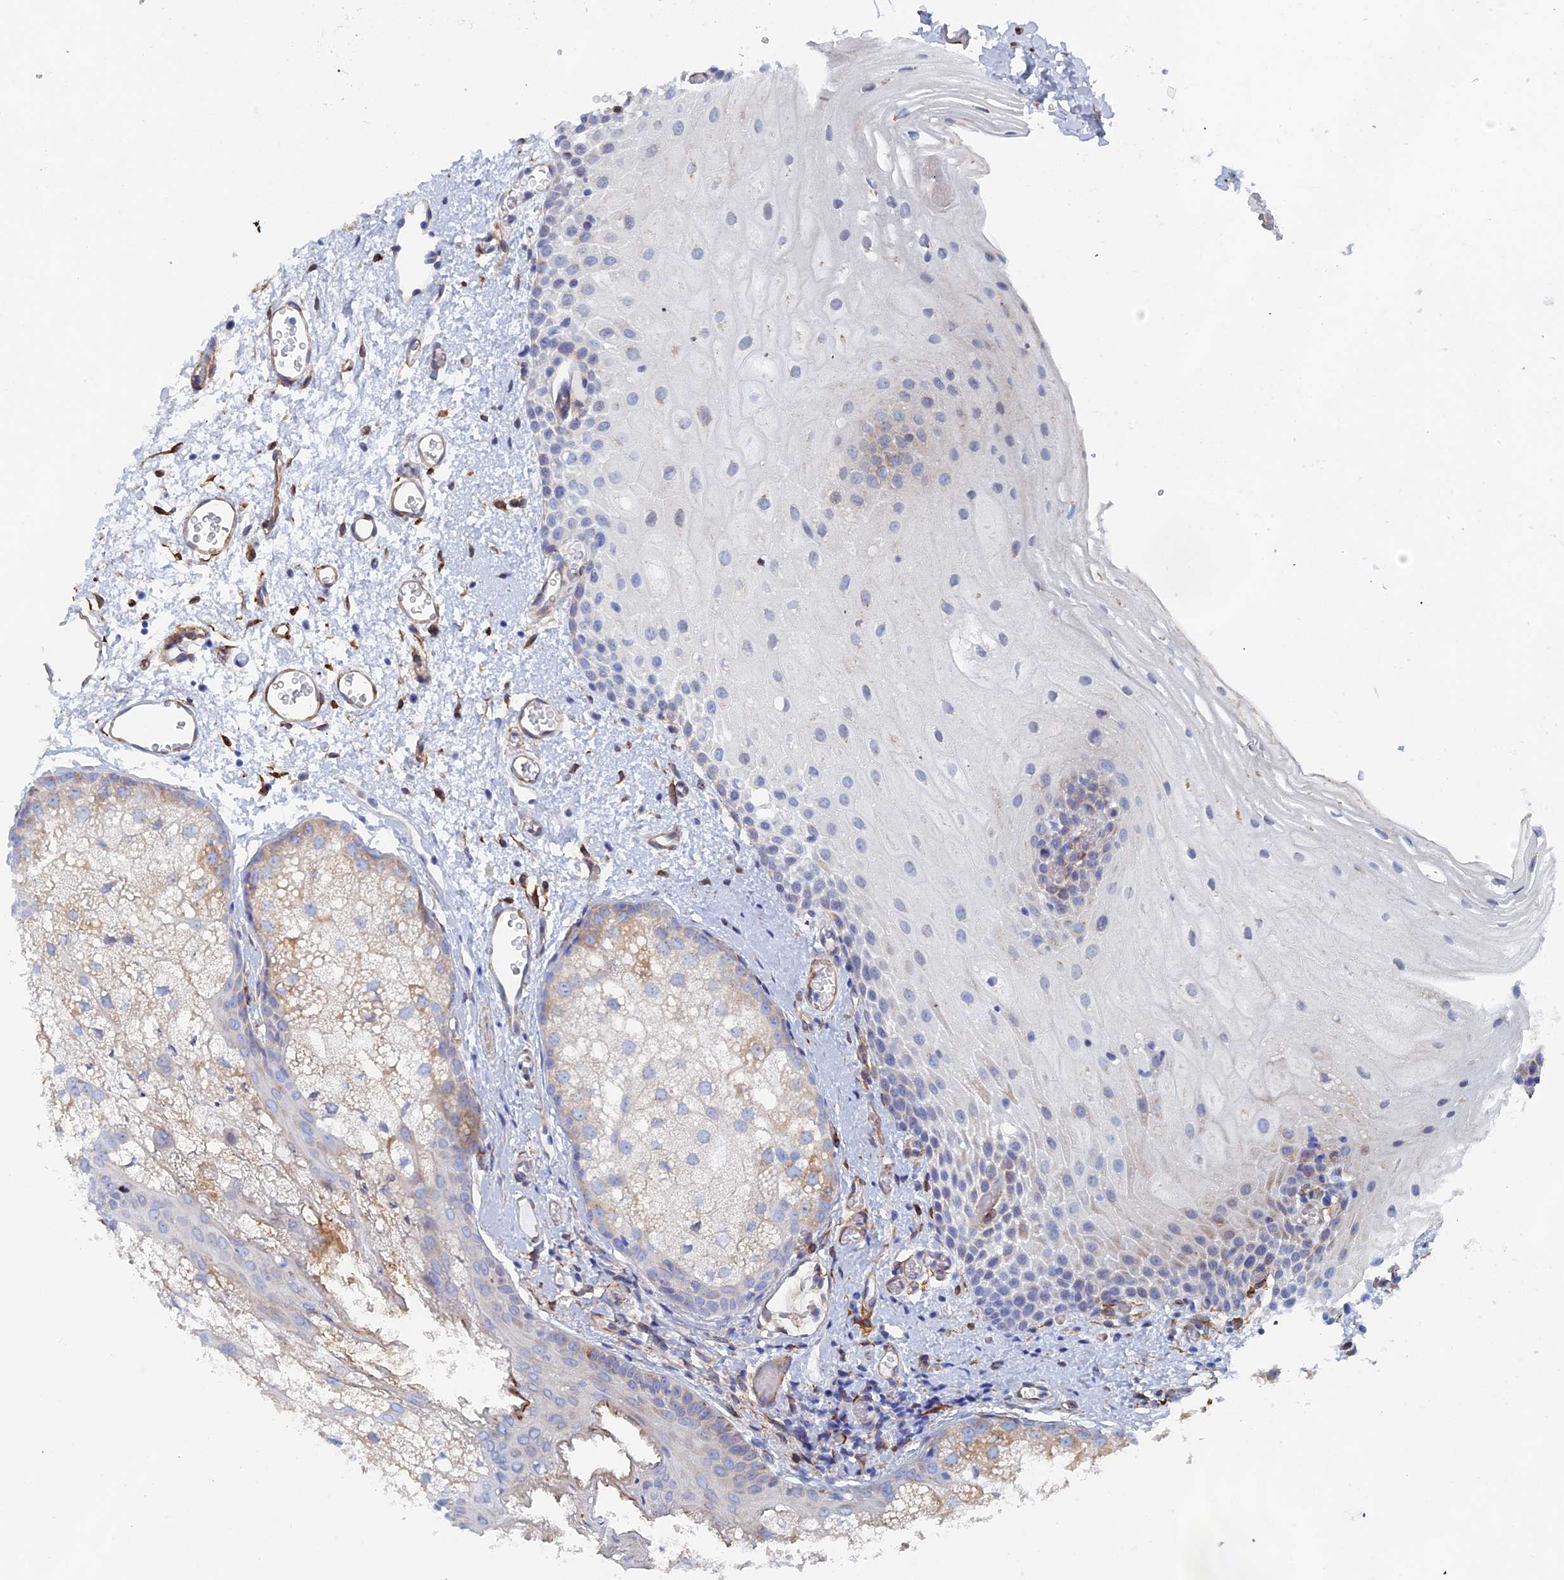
{"staining": {"intensity": "negative", "quantity": "none", "location": "none"}, "tissue": "oral mucosa", "cell_type": "Squamous epithelial cells", "image_type": "normal", "snomed": [{"axis": "morphology", "description": "Normal tissue, NOS"}, {"axis": "morphology", "description": "Squamous cell carcinoma, NOS"}, {"axis": "topography", "description": "Oral tissue"}, {"axis": "topography", "description": "Head-Neck"}], "caption": "Immunohistochemical staining of normal oral mucosa demonstrates no significant staining in squamous epithelial cells.", "gene": "COG7", "patient": {"sex": "female", "age": 70}}